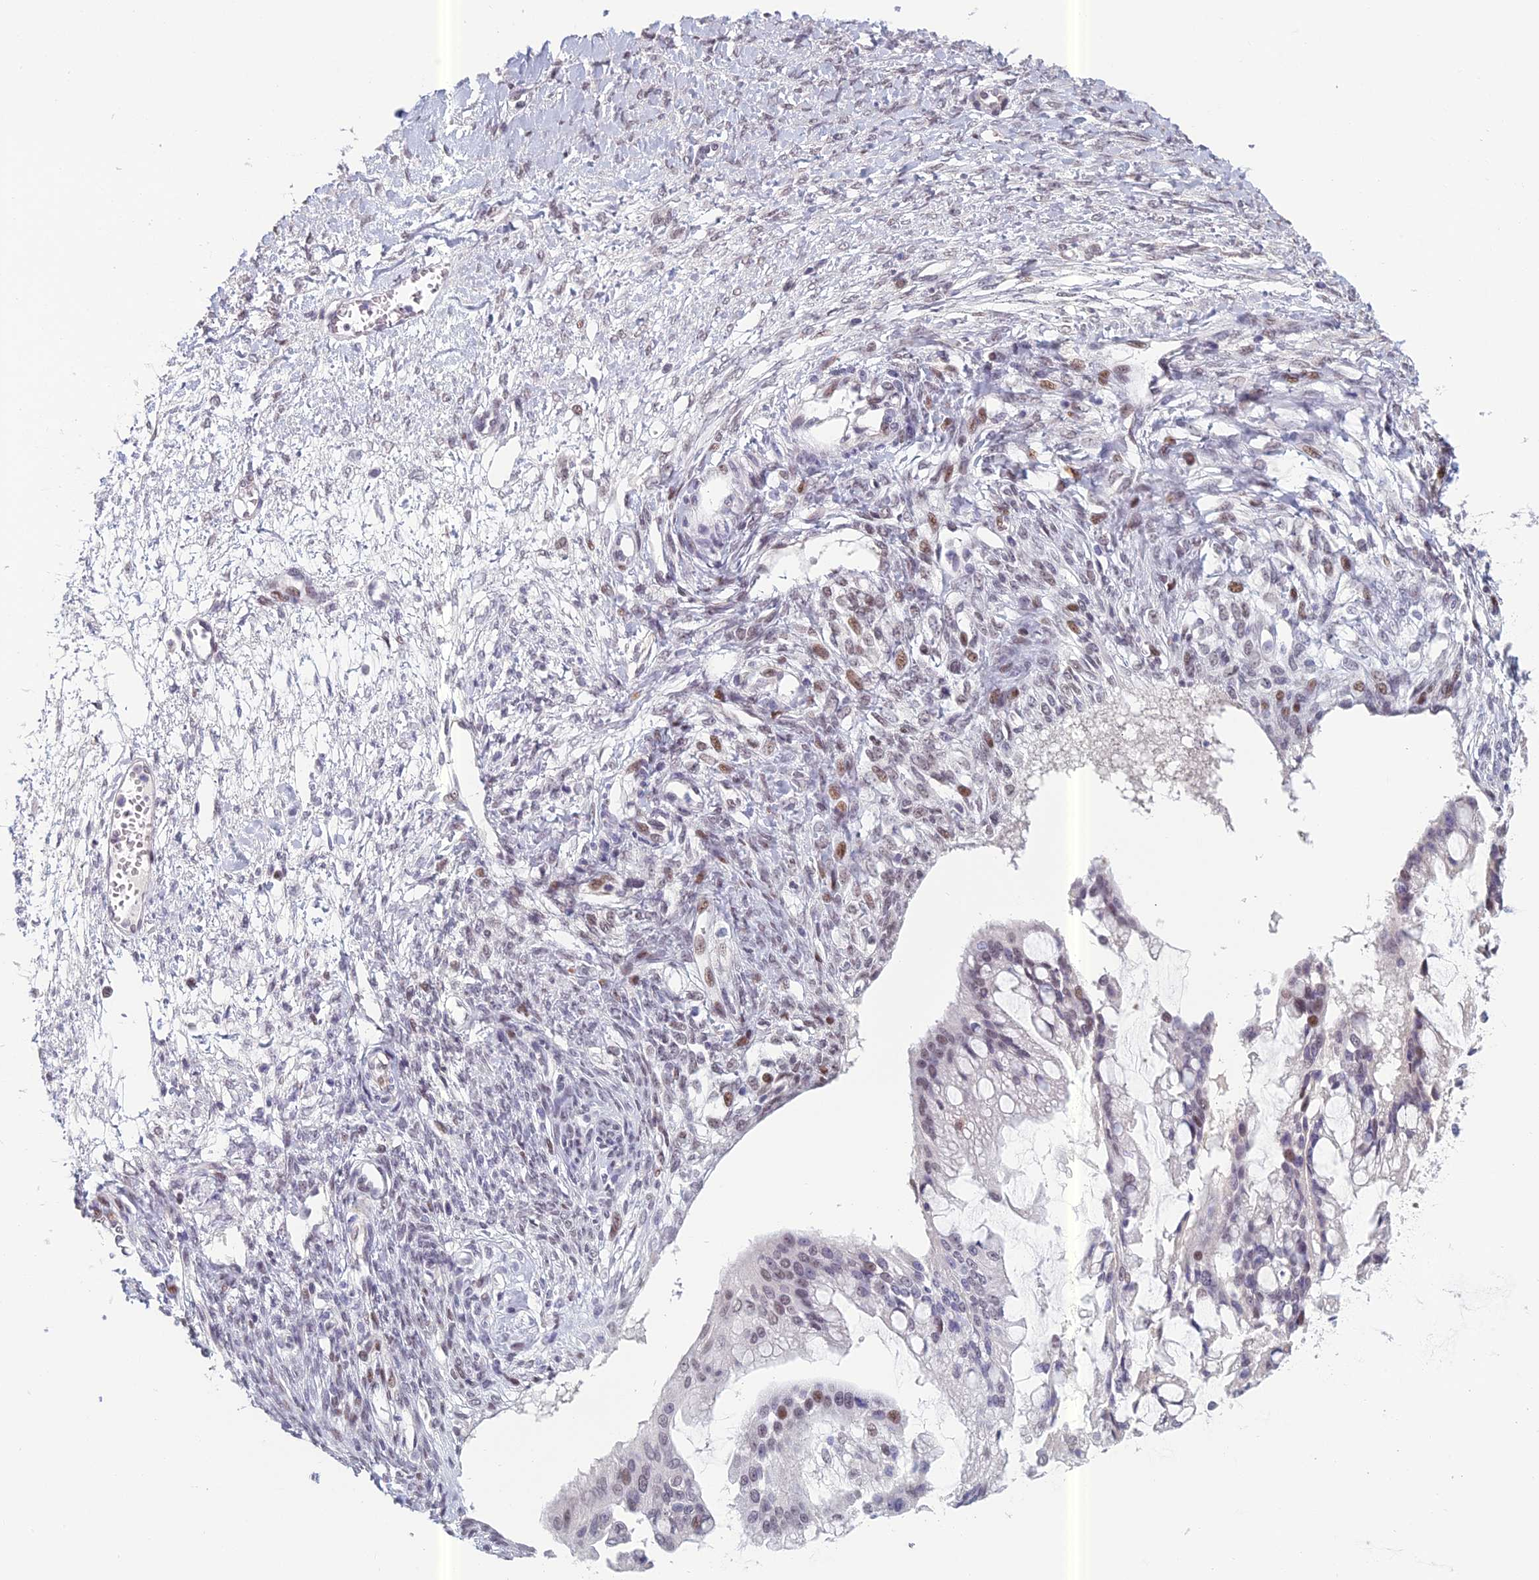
{"staining": {"intensity": "moderate", "quantity": "<25%", "location": "nuclear"}, "tissue": "ovarian cancer", "cell_type": "Tumor cells", "image_type": "cancer", "snomed": [{"axis": "morphology", "description": "Cystadenocarcinoma, mucinous, NOS"}, {"axis": "topography", "description": "Ovary"}], "caption": "Ovarian mucinous cystadenocarcinoma stained with a protein marker demonstrates moderate staining in tumor cells.", "gene": "RGS17", "patient": {"sex": "female", "age": 73}}